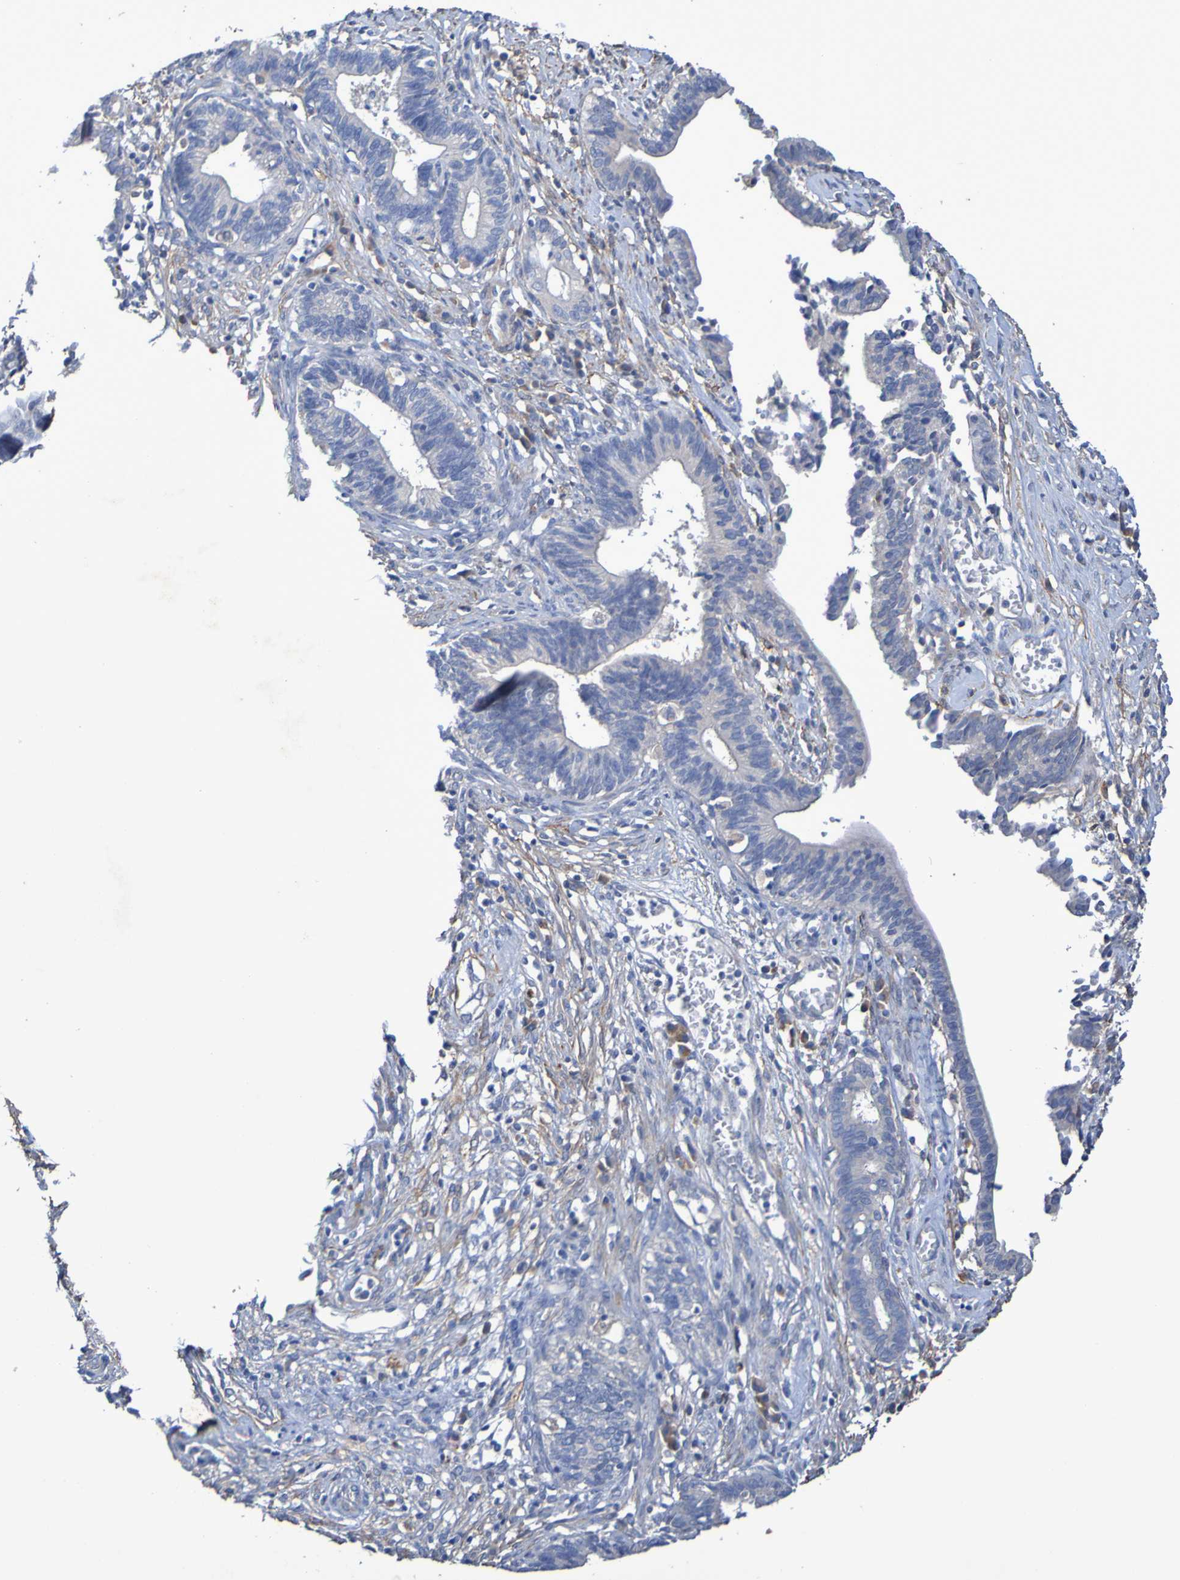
{"staining": {"intensity": "negative", "quantity": "none", "location": "none"}, "tissue": "cervical cancer", "cell_type": "Tumor cells", "image_type": "cancer", "snomed": [{"axis": "morphology", "description": "Adenocarcinoma, NOS"}, {"axis": "topography", "description": "Cervix"}], "caption": "Immunohistochemical staining of human cervical adenocarcinoma shows no significant positivity in tumor cells.", "gene": "SRPRB", "patient": {"sex": "female", "age": 44}}